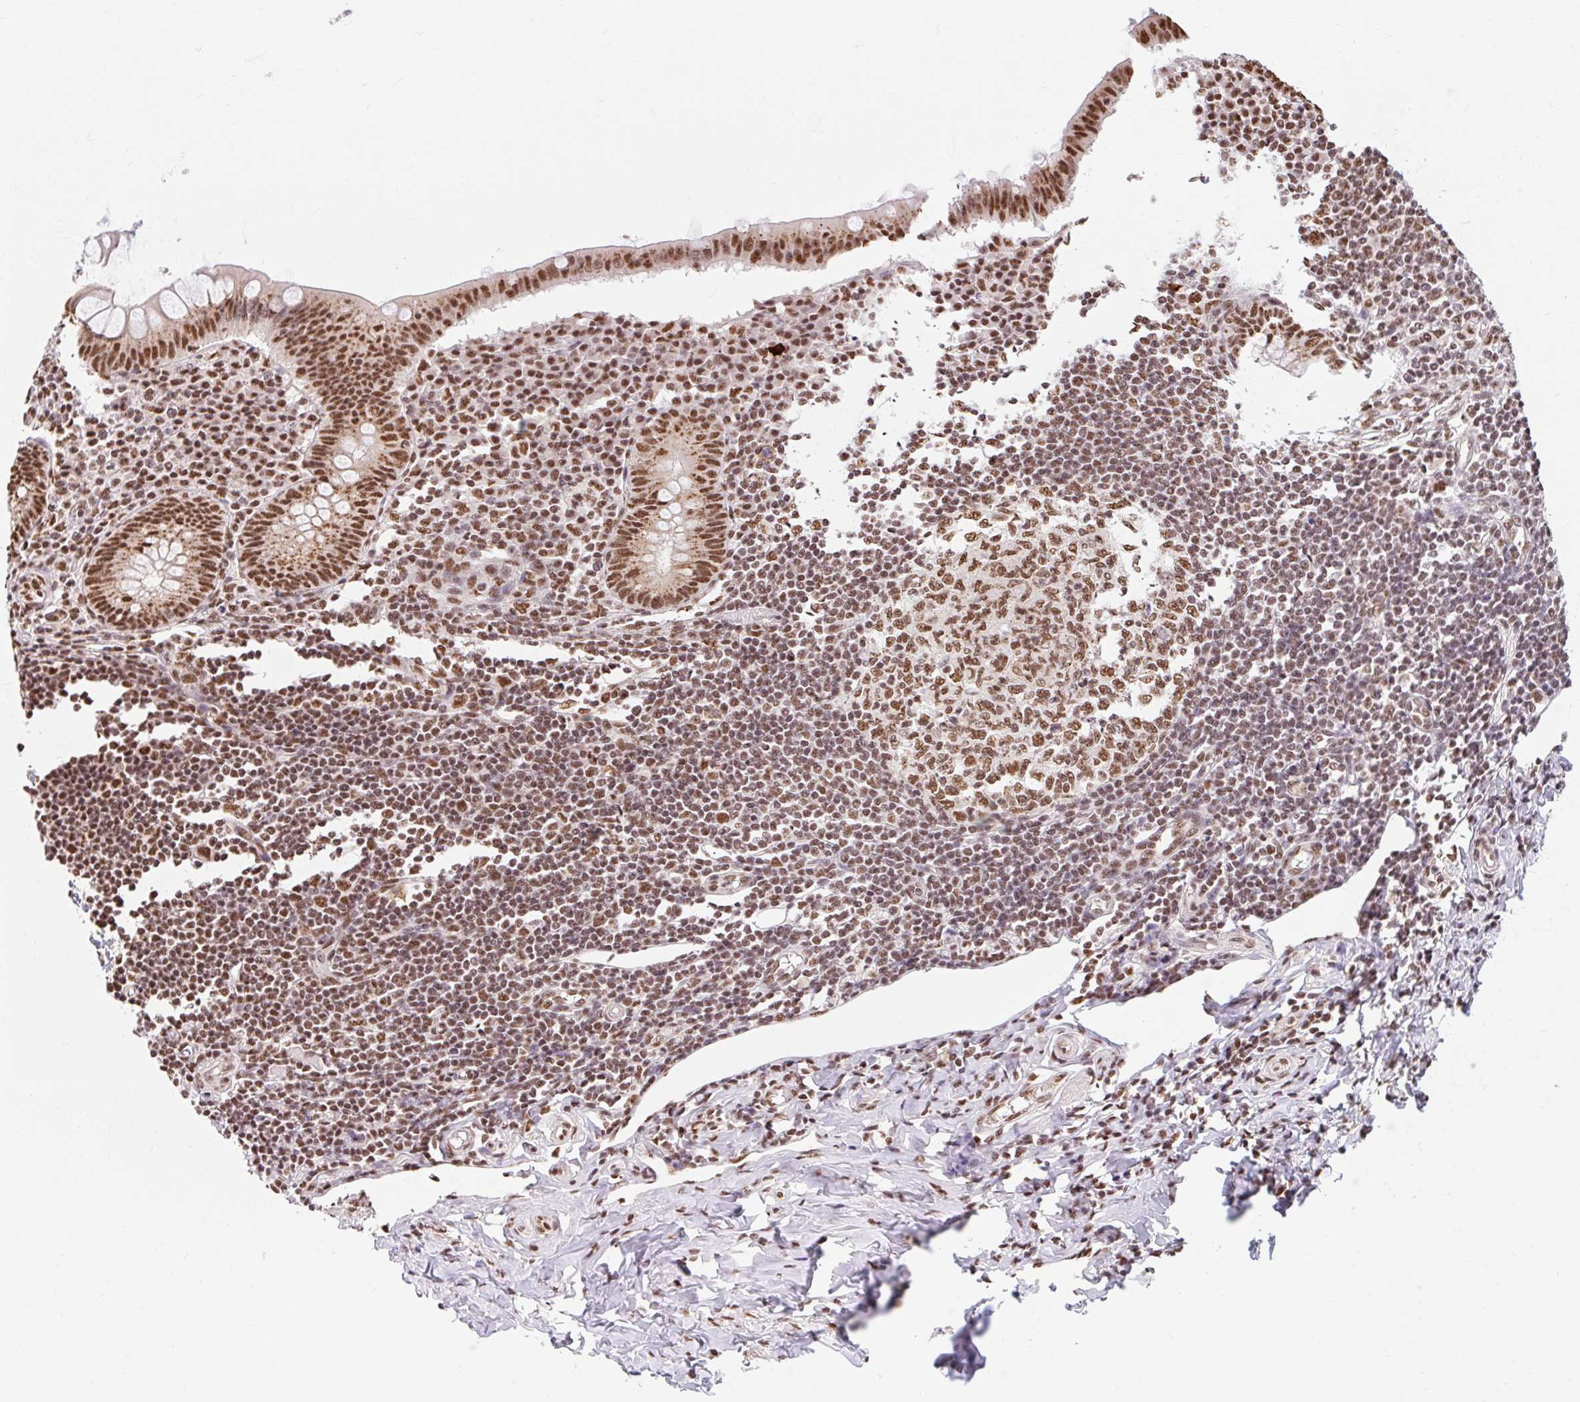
{"staining": {"intensity": "moderate", "quantity": ">75%", "location": "nuclear"}, "tissue": "appendix", "cell_type": "Glandular cells", "image_type": "normal", "snomed": [{"axis": "morphology", "description": "Normal tissue, NOS"}, {"axis": "topography", "description": "Appendix"}], "caption": "A brown stain labels moderate nuclear positivity of a protein in glandular cells of normal appendix. The protein of interest is shown in brown color, while the nuclei are stained blue.", "gene": "BICRA", "patient": {"sex": "female", "age": 33}}